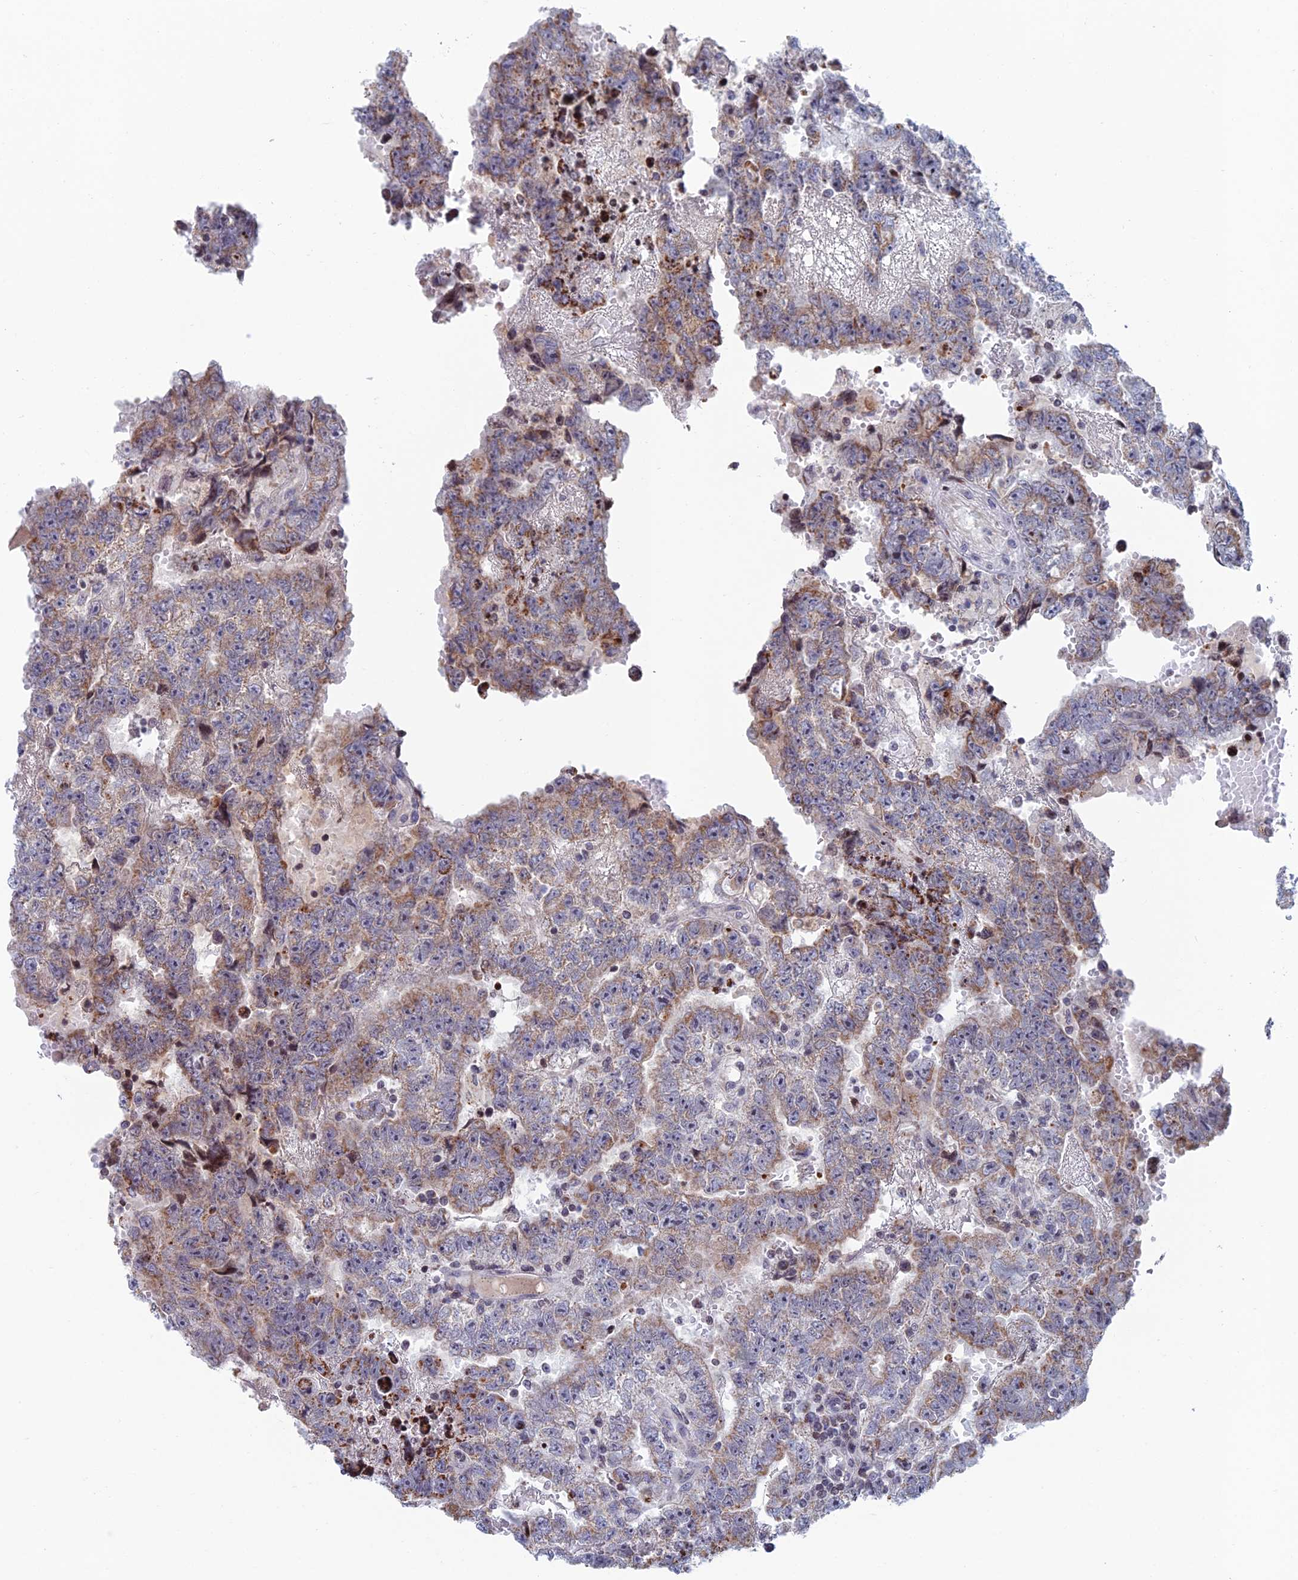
{"staining": {"intensity": "weak", "quantity": "25%-75%", "location": "cytoplasmic/membranous"}, "tissue": "testis cancer", "cell_type": "Tumor cells", "image_type": "cancer", "snomed": [{"axis": "morphology", "description": "Carcinoma, Embryonal, NOS"}, {"axis": "topography", "description": "Testis"}], "caption": "There is low levels of weak cytoplasmic/membranous staining in tumor cells of testis cancer (embryonal carcinoma), as demonstrated by immunohistochemical staining (brown color).", "gene": "AFF3", "patient": {"sex": "male", "age": 25}}